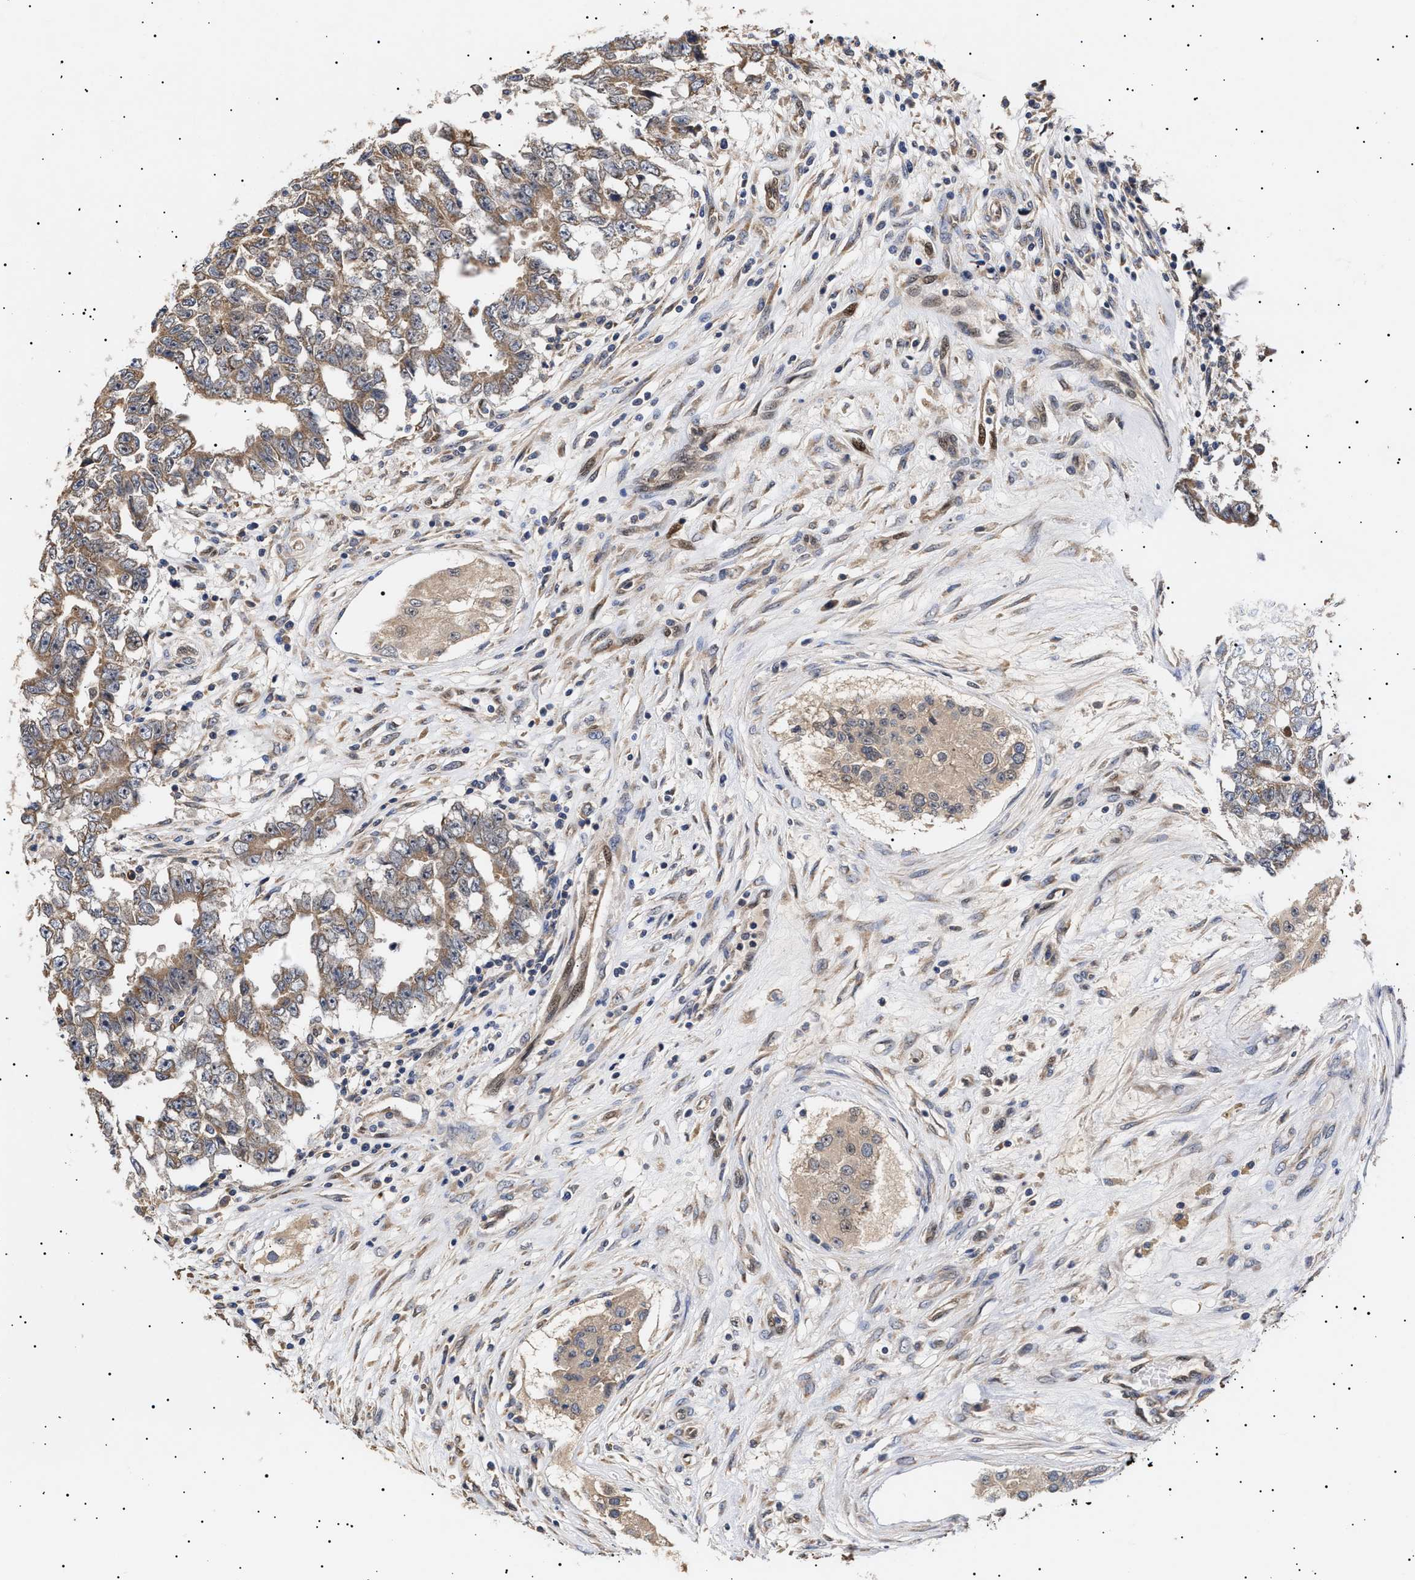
{"staining": {"intensity": "moderate", "quantity": ">75%", "location": "cytoplasmic/membranous"}, "tissue": "testis cancer", "cell_type": "Tumor cells", "image_type": "cancer", "snomed": [{"axis": "morphology", "description": "Carcinoma, Embryonal, NOS"}, {"axis": "topography", "description": "Testis"}], "caption": "Testis cancer stained with a protein marker displays moderate staining in tumor cells.", "gene": "KRBA1", "patient": {"sex": "male", "age": 25}}